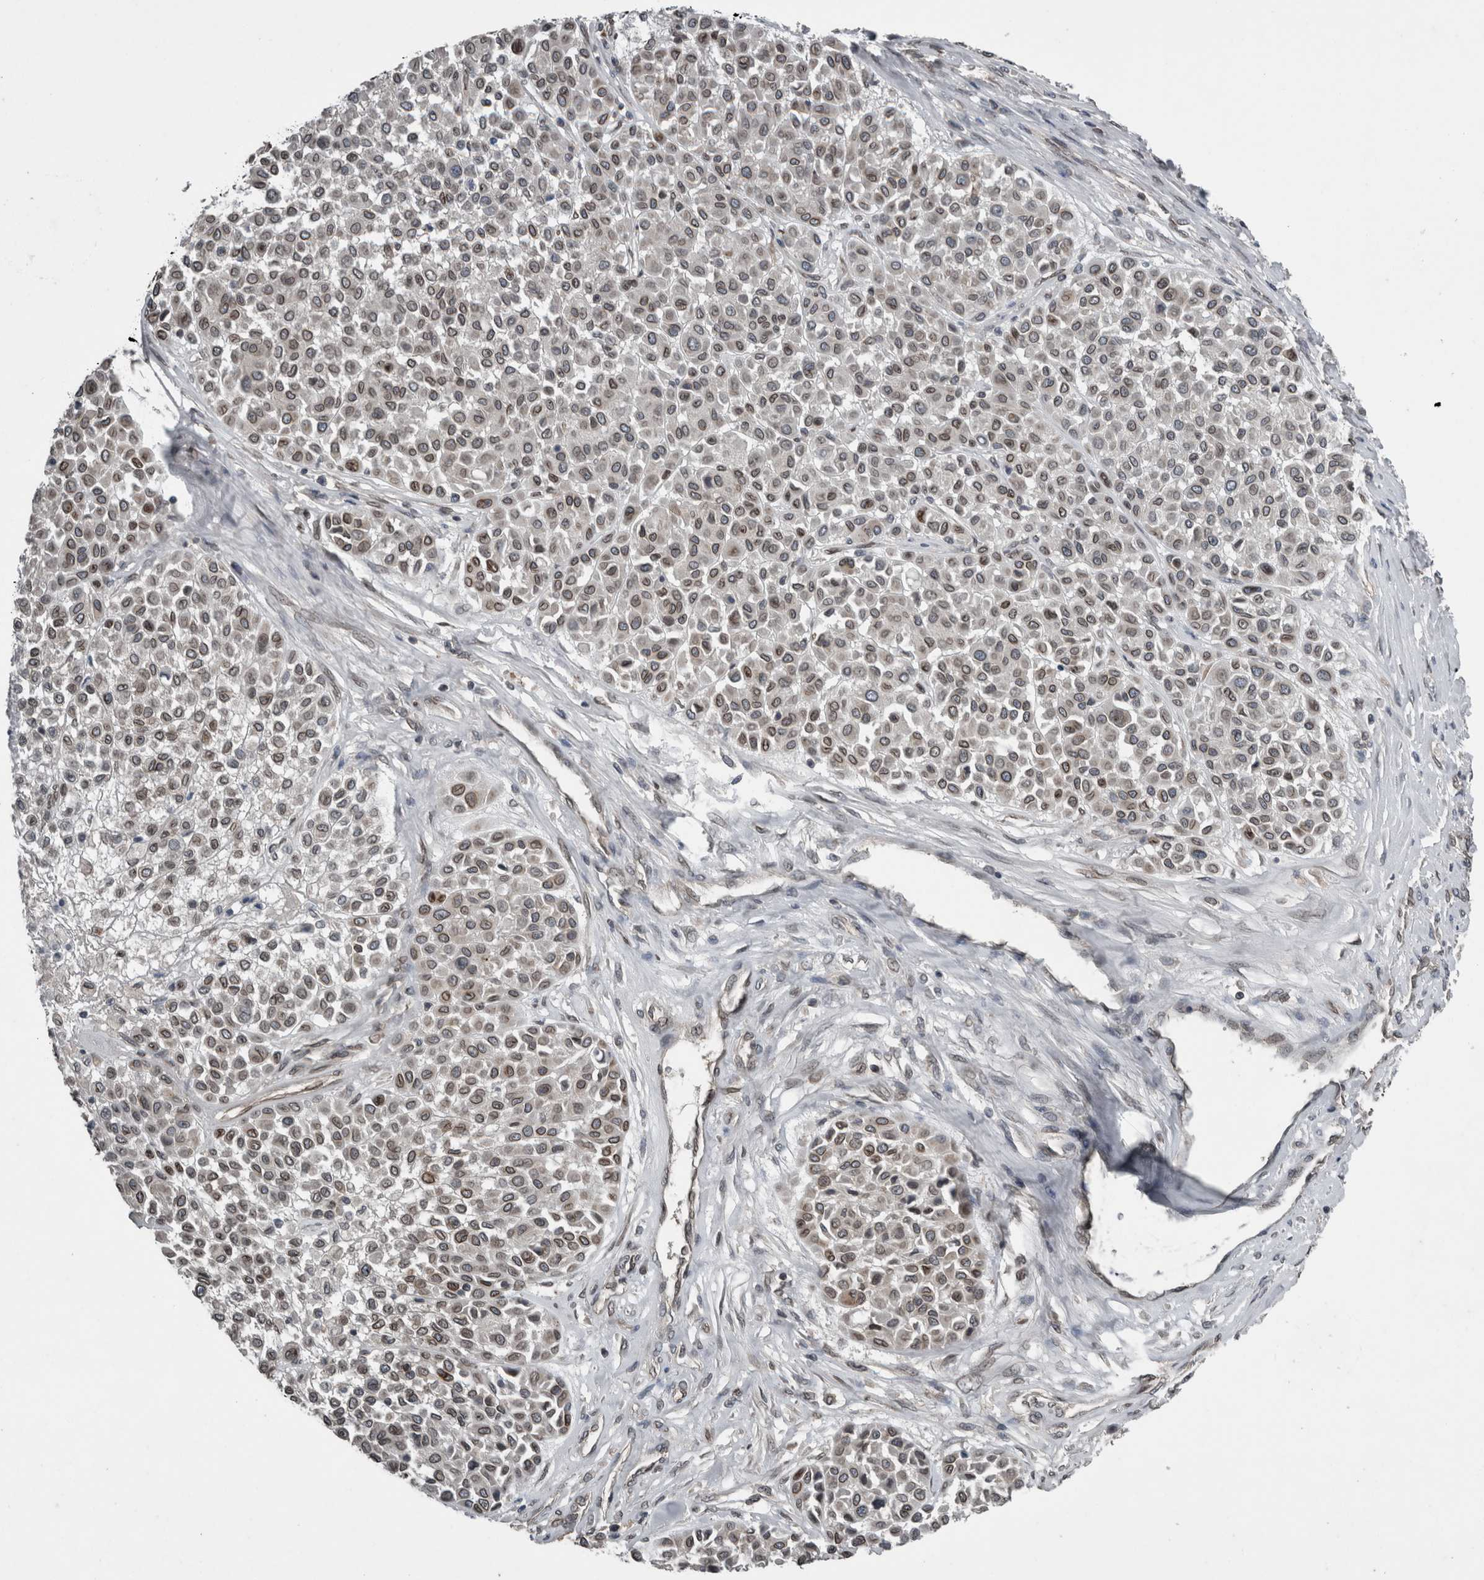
{"staining": {"intensity": "moderate", "quantity": ">75%", "location": "cytoplasmic/membranous,nuclear"}, "tissue": "melanoma", "cell_type": "Tumor cells", "image_type": "cancer", "snomed": [{"axis": "morphology", "description": "Malignant melanoma, Metastatic site"}, {"axis": "topography", "description": "Soft tissue"}], "caption": "Approximately >75% of tumor cells in human melanoma display moderate cytoplasmic/membranous and nuclear protein positivity as visualized by brown immunohistochemical staining.", "gene": "RANBP2", "patient": {"sex": "male", "age": 41}}